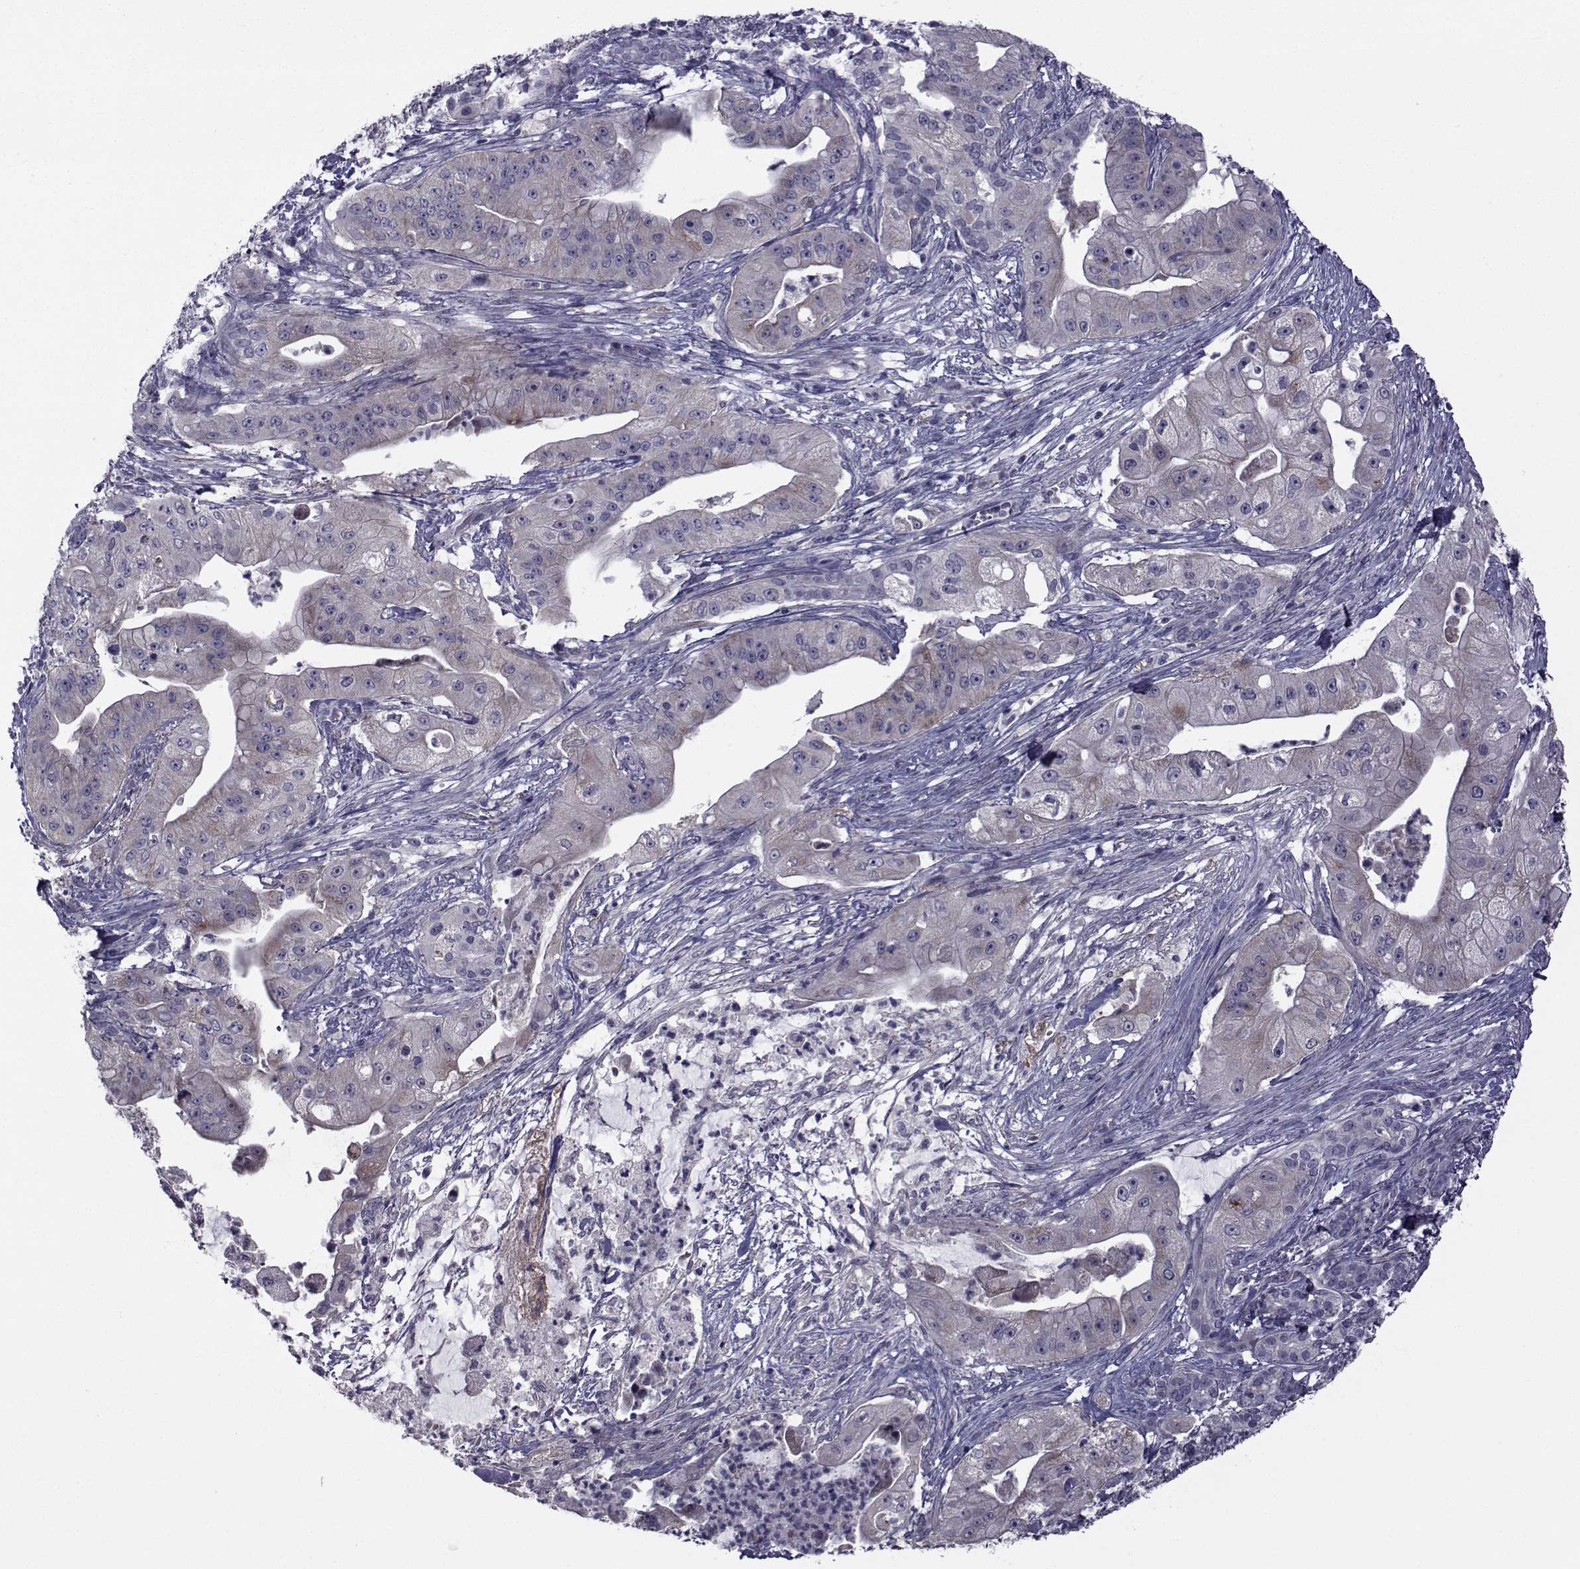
{"staining": {"intensity": "negative", "quantity": "none", "location": "none"}, "tissue": "pancreatic cancer", "cell_type": "Tumor cells", "image_type": "cancer", "snomed": [{"axis": "morphology", "description": "Normal tissue, NOS"}, {"axis": "morphology", "description": "Inflammation, NOS"}, {"axis": "morphology", "description": "Adenocarcinoma, NOS"}, {"axis": "topography", "description": "Pancreas"}], "caption": "DAB immunohistochemical staining of pancreatic adenocarcinoma displays no significant staining in tumor cells. (DAB (3,3'-diaminobenzidine) immunohistochemistry (IHC), high magnification).", "gene": "CFAP74", "patient": {"sex": "male", "age": 57}}